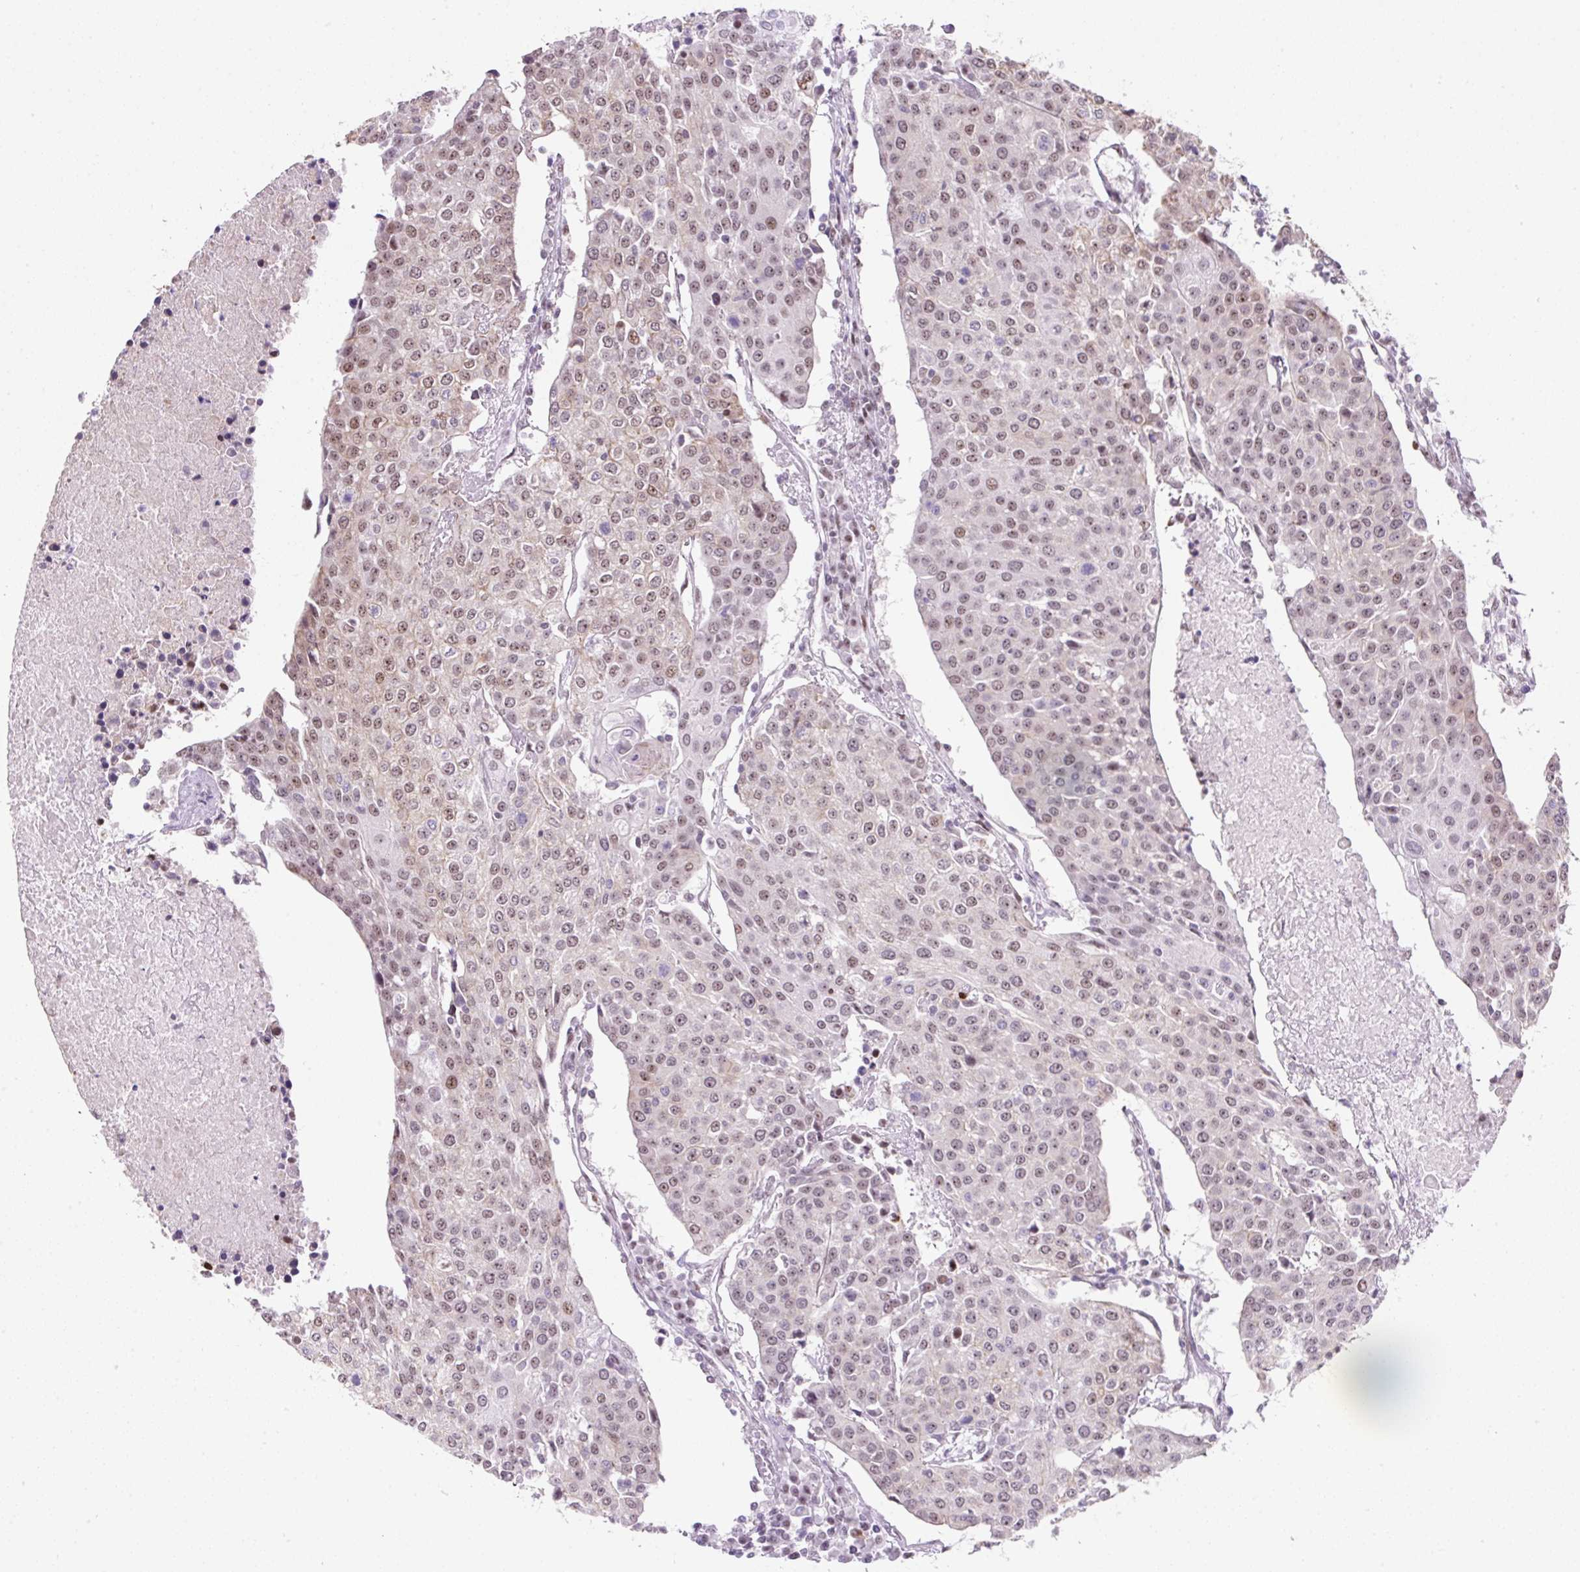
{"staining": {"intensity": "weak", "quantity": "25%-75%", "location": "nuclear"}, "tissue": "urothelial cancer", "cell_type": "Tumor cells", "image_type": "cancer", "snomed": [{"axis": "morphology", "description": "Urothelial carcinoma, High grade"}, {"axis": "topography", "description": "Urinary bladder"}], "caption": "Urothelial carcinoma (high-grade) tissue shows weak nuclear expression in approximately 25%-75% of tumor cells, visualized by immunohistochemistry.", "gene": "TAF1A", "patient": {"sex": "female", "age": 85}}